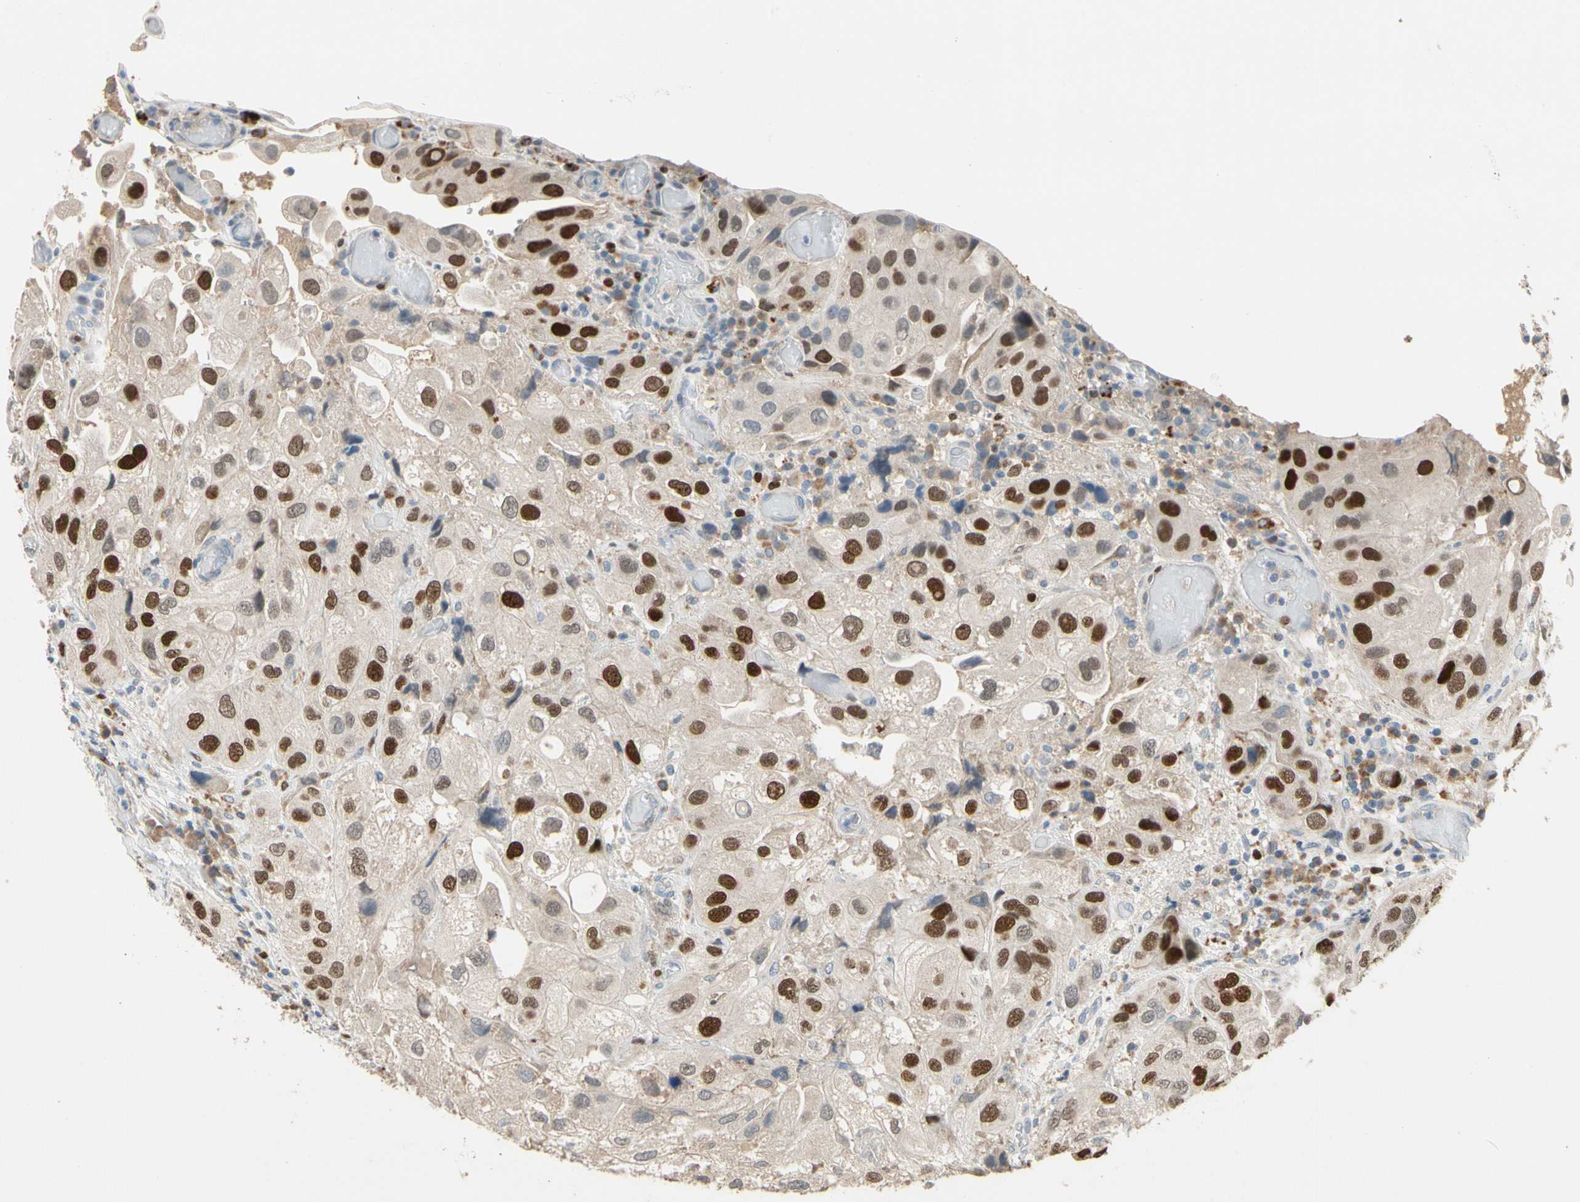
{"staining": {"intensity": "strong", "quantity": "25%-75%", "location": "nuclear"}, "tissue": "urothelial cancer", "cell_type": "Tumor cells", "image_type": "cancer", "snomed": [{"axis": "morphology", "description": "Urothelial carcinoma, High grade"}, {"axis": "topography", "description": "Urinary bladder"}], "caption": "Immunohistochemical staining of human urothelial cancer exhibits strong nuclear protein staining in about 25%-75% of tumor cells.", "gene": "ZKSCAN4", "patient": {"sex": "female", "age": 64}}